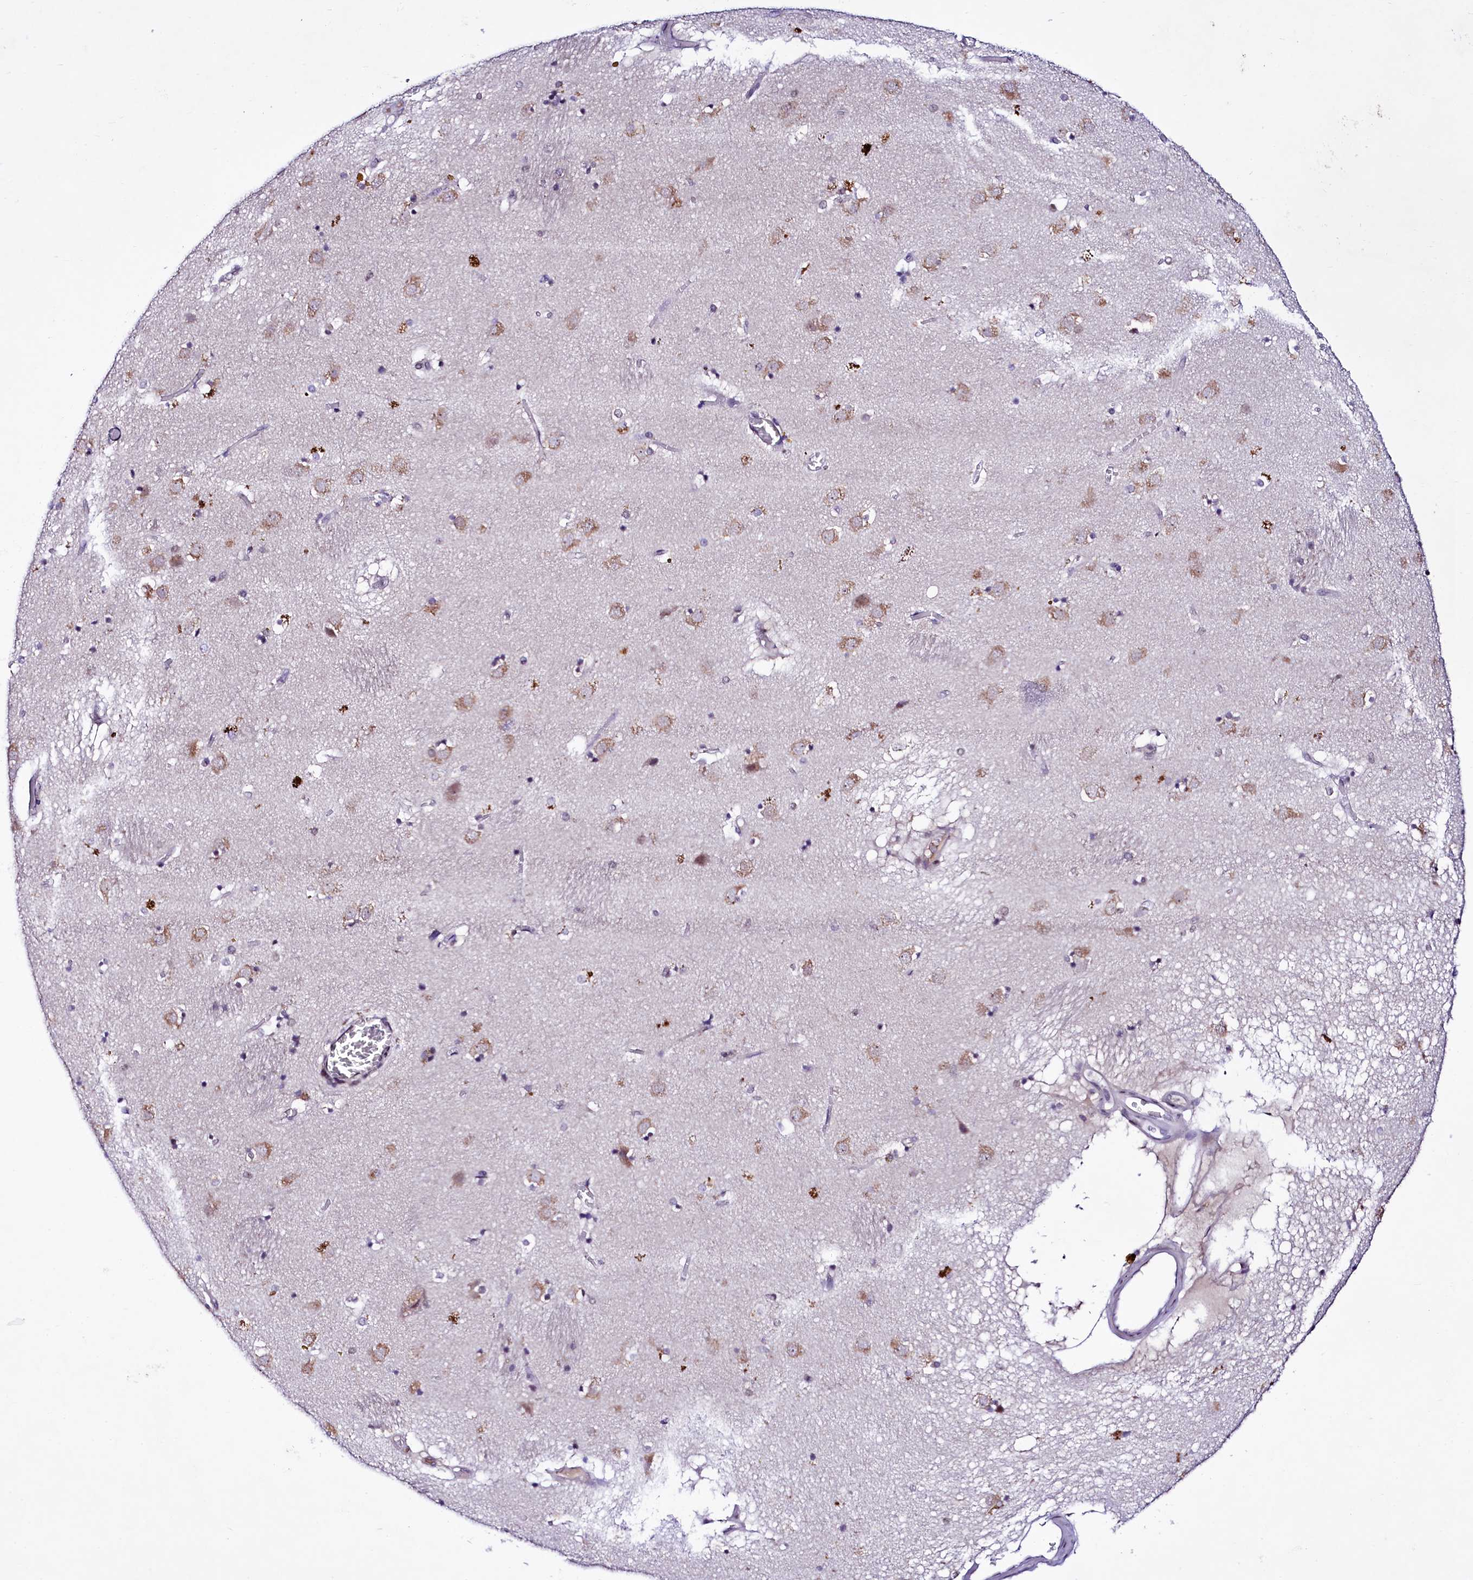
{"staining": {"intensity": "negative", "quantity": "none", "location": "none"}, "tissue": "caudate", "cell_type": "Glial cells", "image_type": "normal", "snomed": [{"axis": "morphology", "description": "Normal tissue, NOS"}, {"axis": "topography", "description": "Lateral ventricle wall"}], "caption": "Immunohistochemical staining of benign human caudate demonstrates no significant expression in glial cells. (Brightfield microscopy of DAB (3,3'-diaminobenzidine) immunohistochemistry at high magnification).", "gene": "LEUTX", "patient": {"sex": "male", "age": 70}}